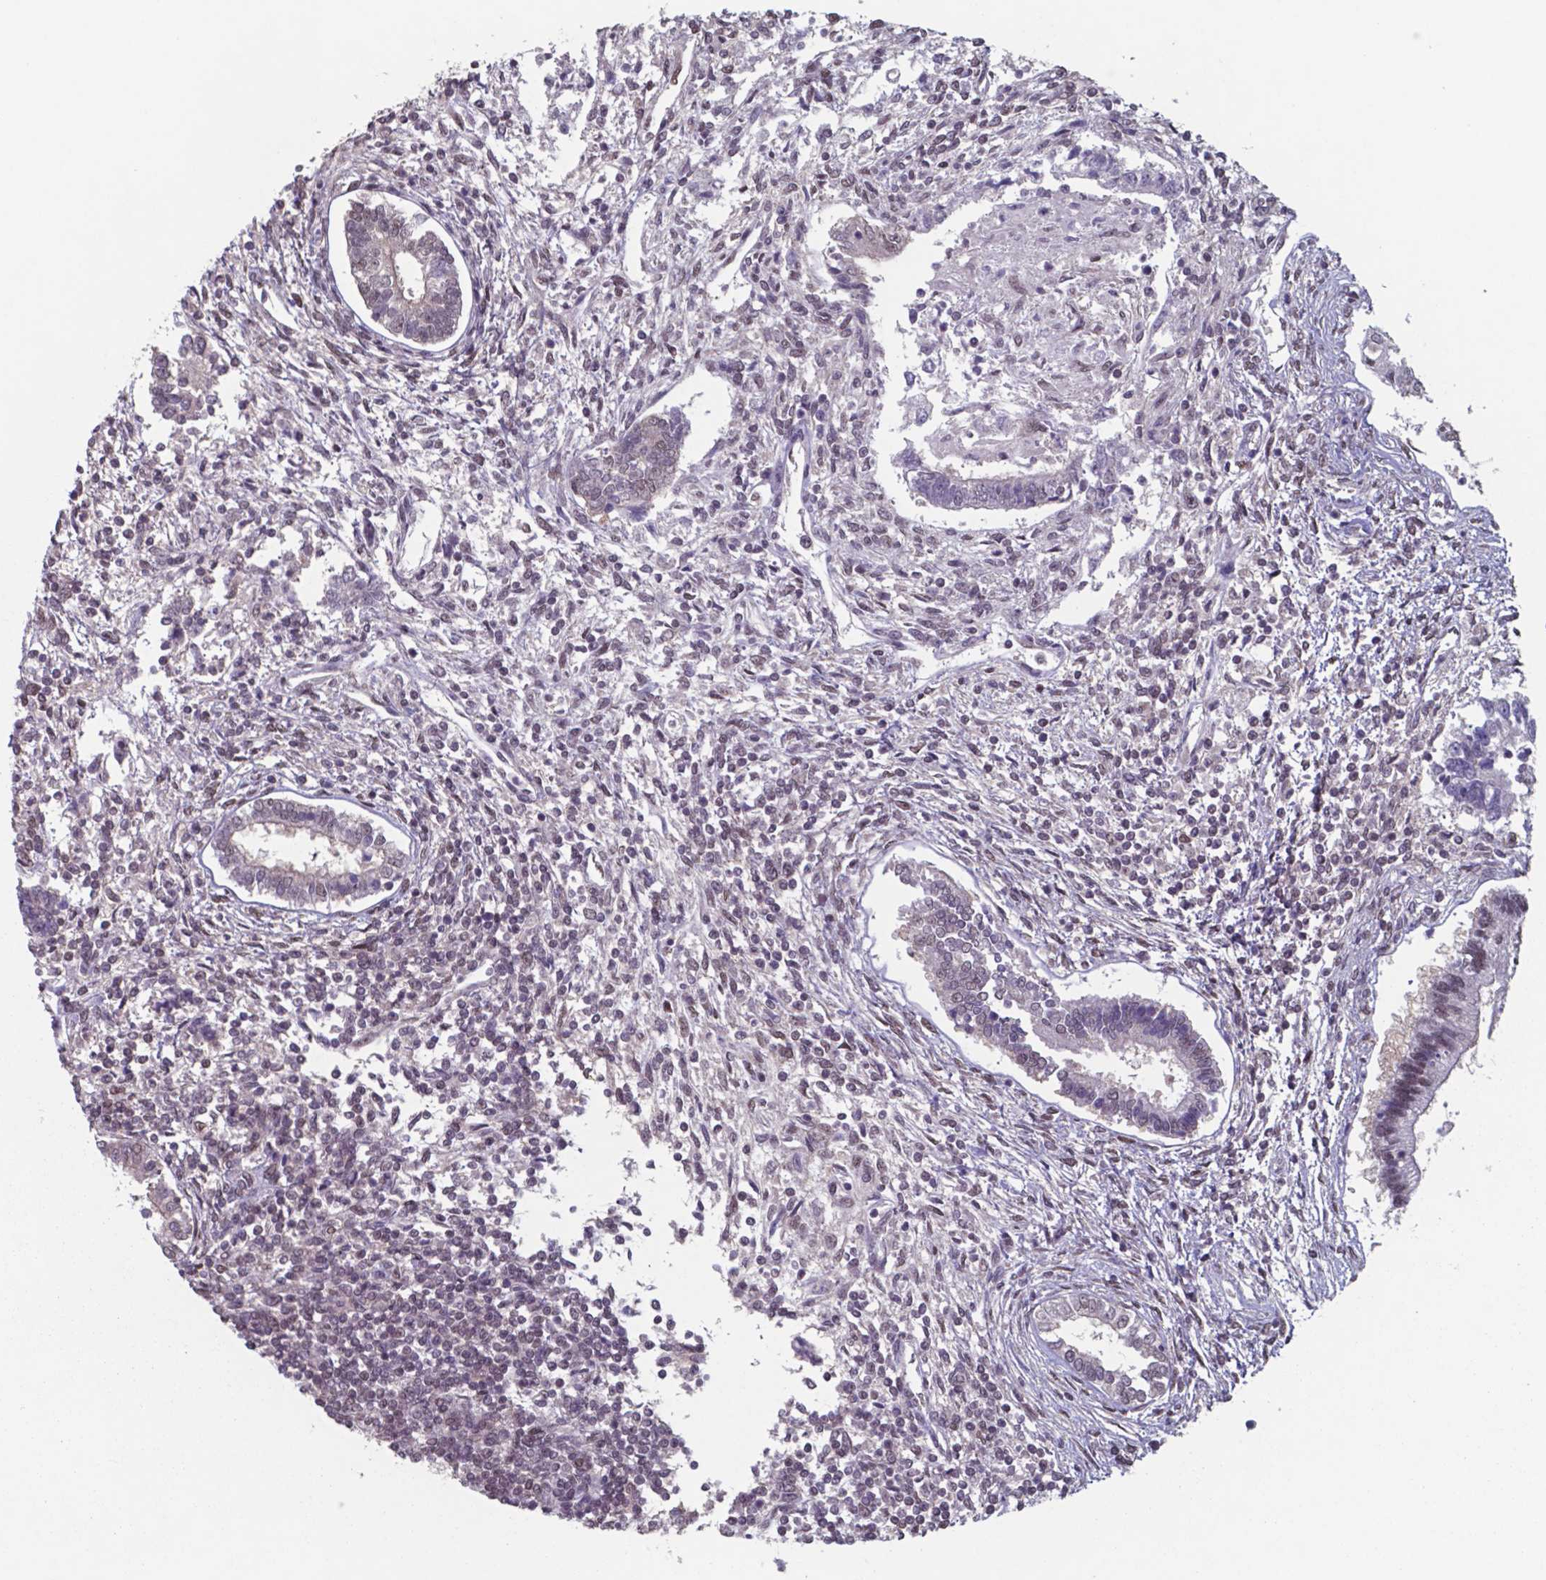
{"staining": {"intensity": "weak", "quantity": "<25%", "location": "cytoplasmic/membranous,nuclear"}, "tissue": "testis cancer", "cell_type": "Tumor cells", "image_type": "cancer", "snomed": [{"axis": "morphology", "description": "Carcinoma, Embryonal, NOS"}, {"axis": "topography", "description": "Testis"}], "caption": "Immunohistochemistry (IHC) micrograph of human testis cancer (embryonal carcinoma) stained for a protein (brown), which exhibits no staining in tumor cells. Nuclei are stained in blue.", "gene": "UBA1", "patient": {"sex": "male", "age": 37}}